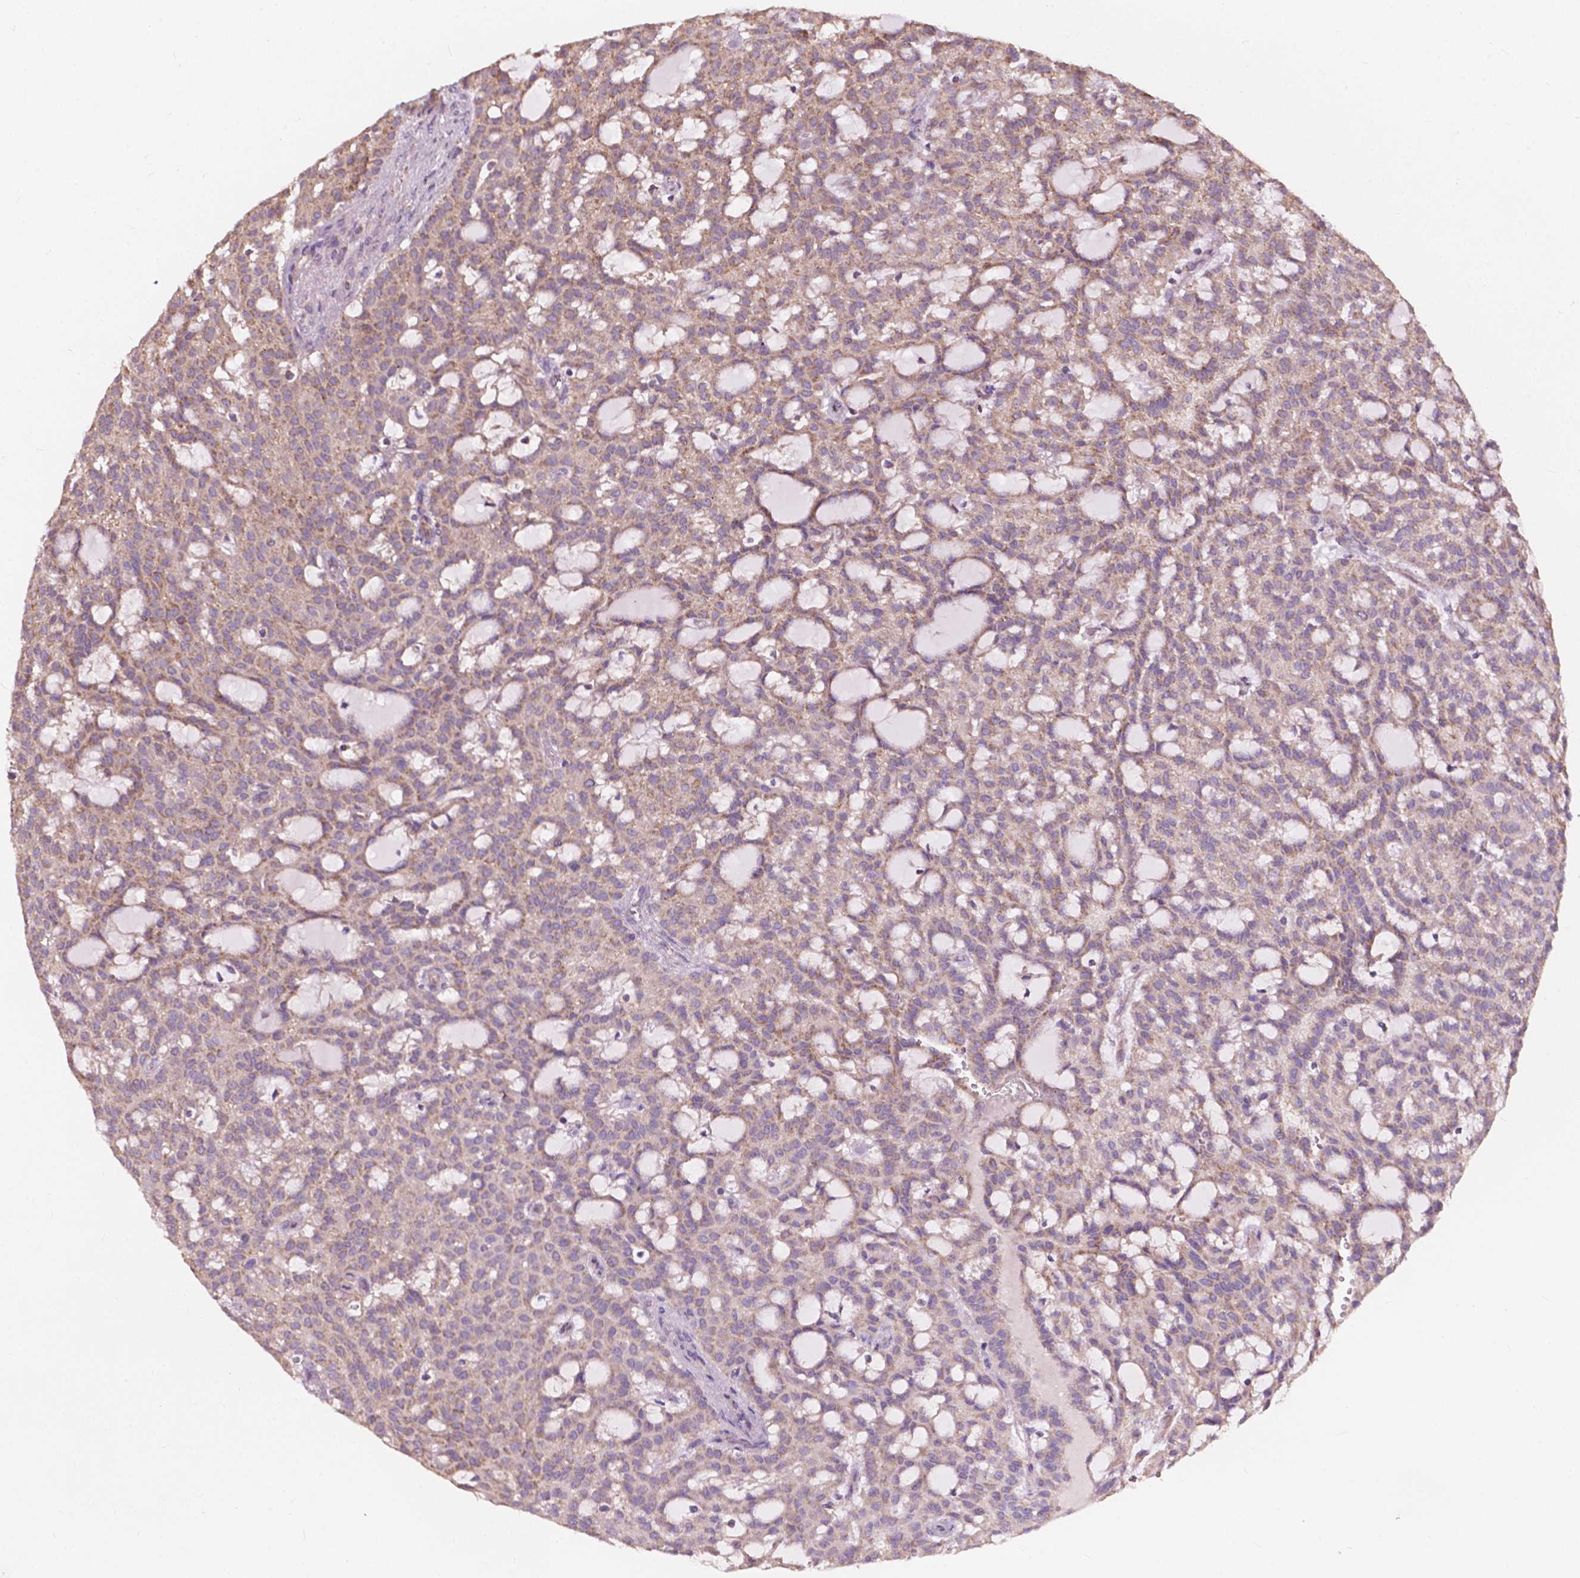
{"staining": {"intensity": "weak", "quantity": ">75%", "location": "cytoplasmic/membranous"}, "tissue": "renal cancer", "cell_type": "Tumor cells", "image_type": "cancer", "snomed": [{"axis": "morphology", "description": "Adenocarcinoma, NOS"}, {"axis": "topography", "description": "Kidney"}], "caption": "A brown stain highlights weak cytoplasmic/membranous staining of a protein in renal adenocarcinoma tumor cells.", "gene": "NDUFA10", "patient": {"sex": "male", "age": 63}}